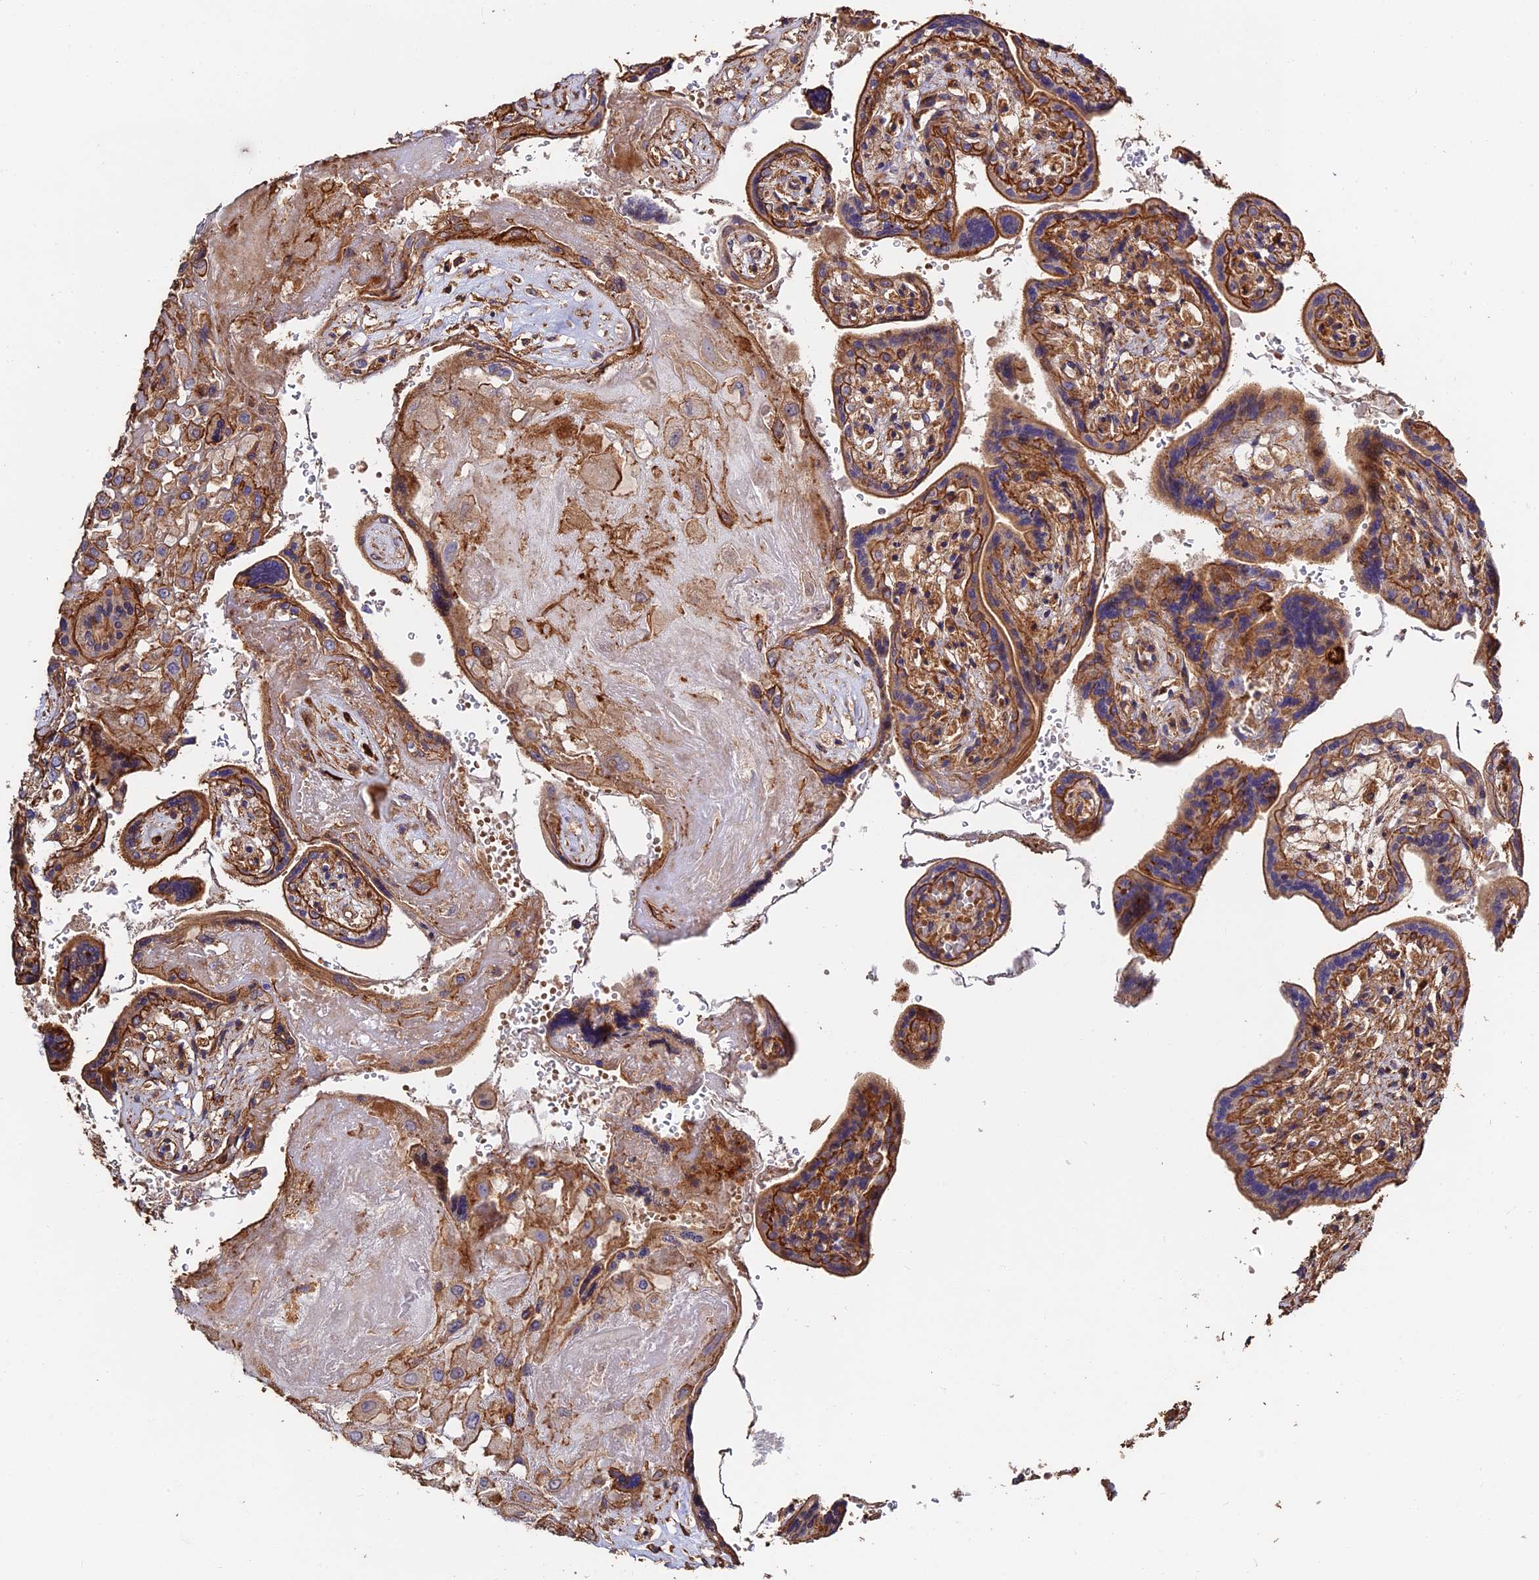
{"staining": {"intensity": "moderate", "quantity": ">75%", "location": "cytoplasmic/membranous"}, "tissue": "placenta", "cell_type": "Trophoblastic cells", "image_type": "normal", "snomed": [{"axis": "morphology", "description": "Normal tissue, NOS"}, {"axis": "topography", "description": "Placenta"}], "caption": "Placenta stained for a protein displays moderate cytoplasmic/membranous positivity in trophoblastic cells. (Stains: DAB in brown, nuclei in blue, Microscopy: brightfield microscopy at high magnification).", "gene": "EXT1", "patient": {"sex": "female", "age": 37}}